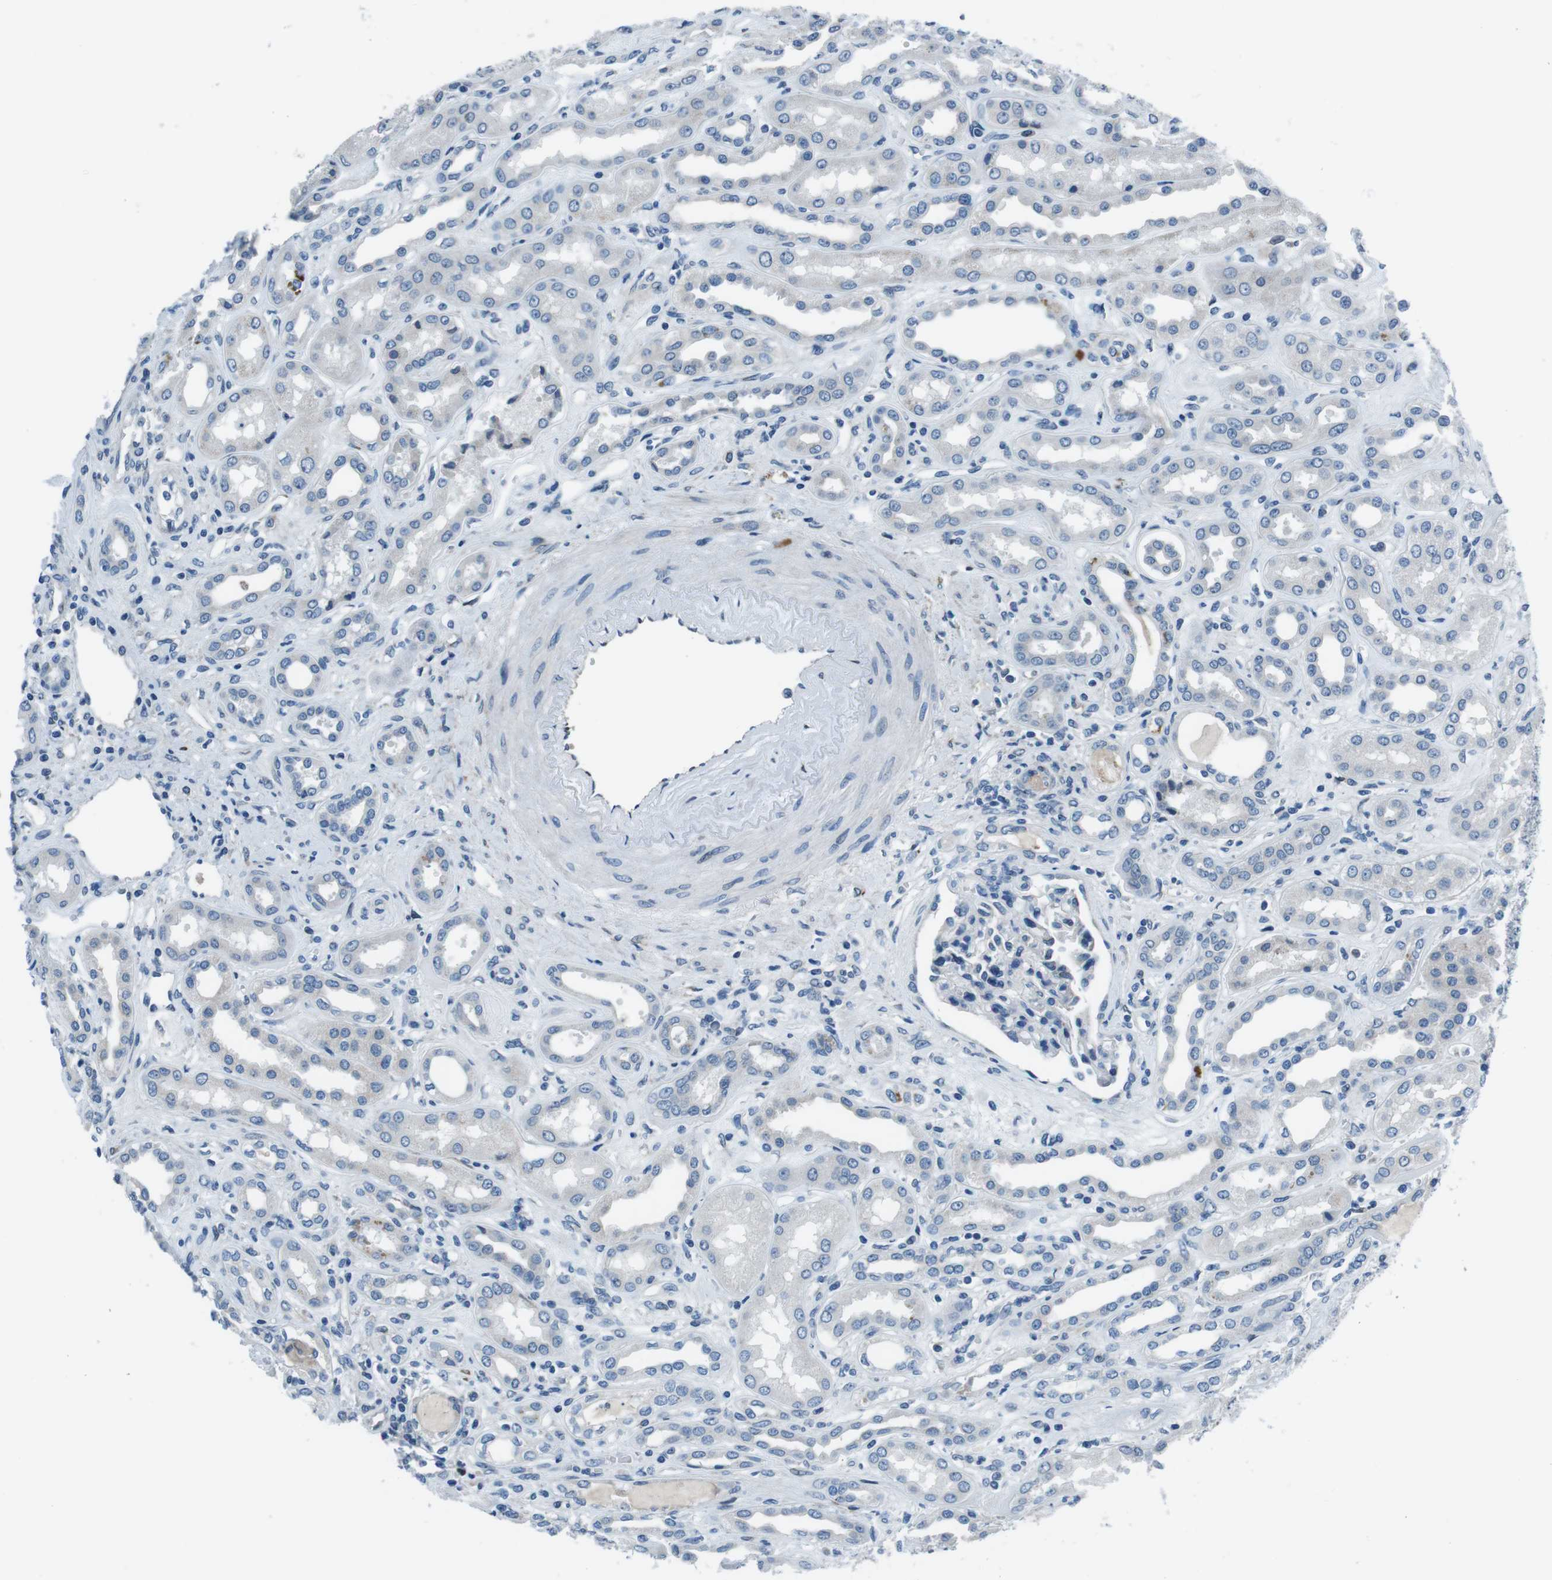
{"staining": {"intensity": "negative", "quantity": "none", "location": "none"}, "tissue": "kidney", "cell_type": "Cells in glomeruli", "image_type": "normal", "snomed": [{"axis": "morphology", "description": "Normal tissue, NOS"}, {"axis": "topography", "description": "Kidney"}], "caption": "A high-resolution image shows immunohistochemistry (IHC) staining of normal kidney, which displays no significant staining in cells in glomeruli.", "gene": "NUCB2", "patient": {"sex": "male", "age": 59}}